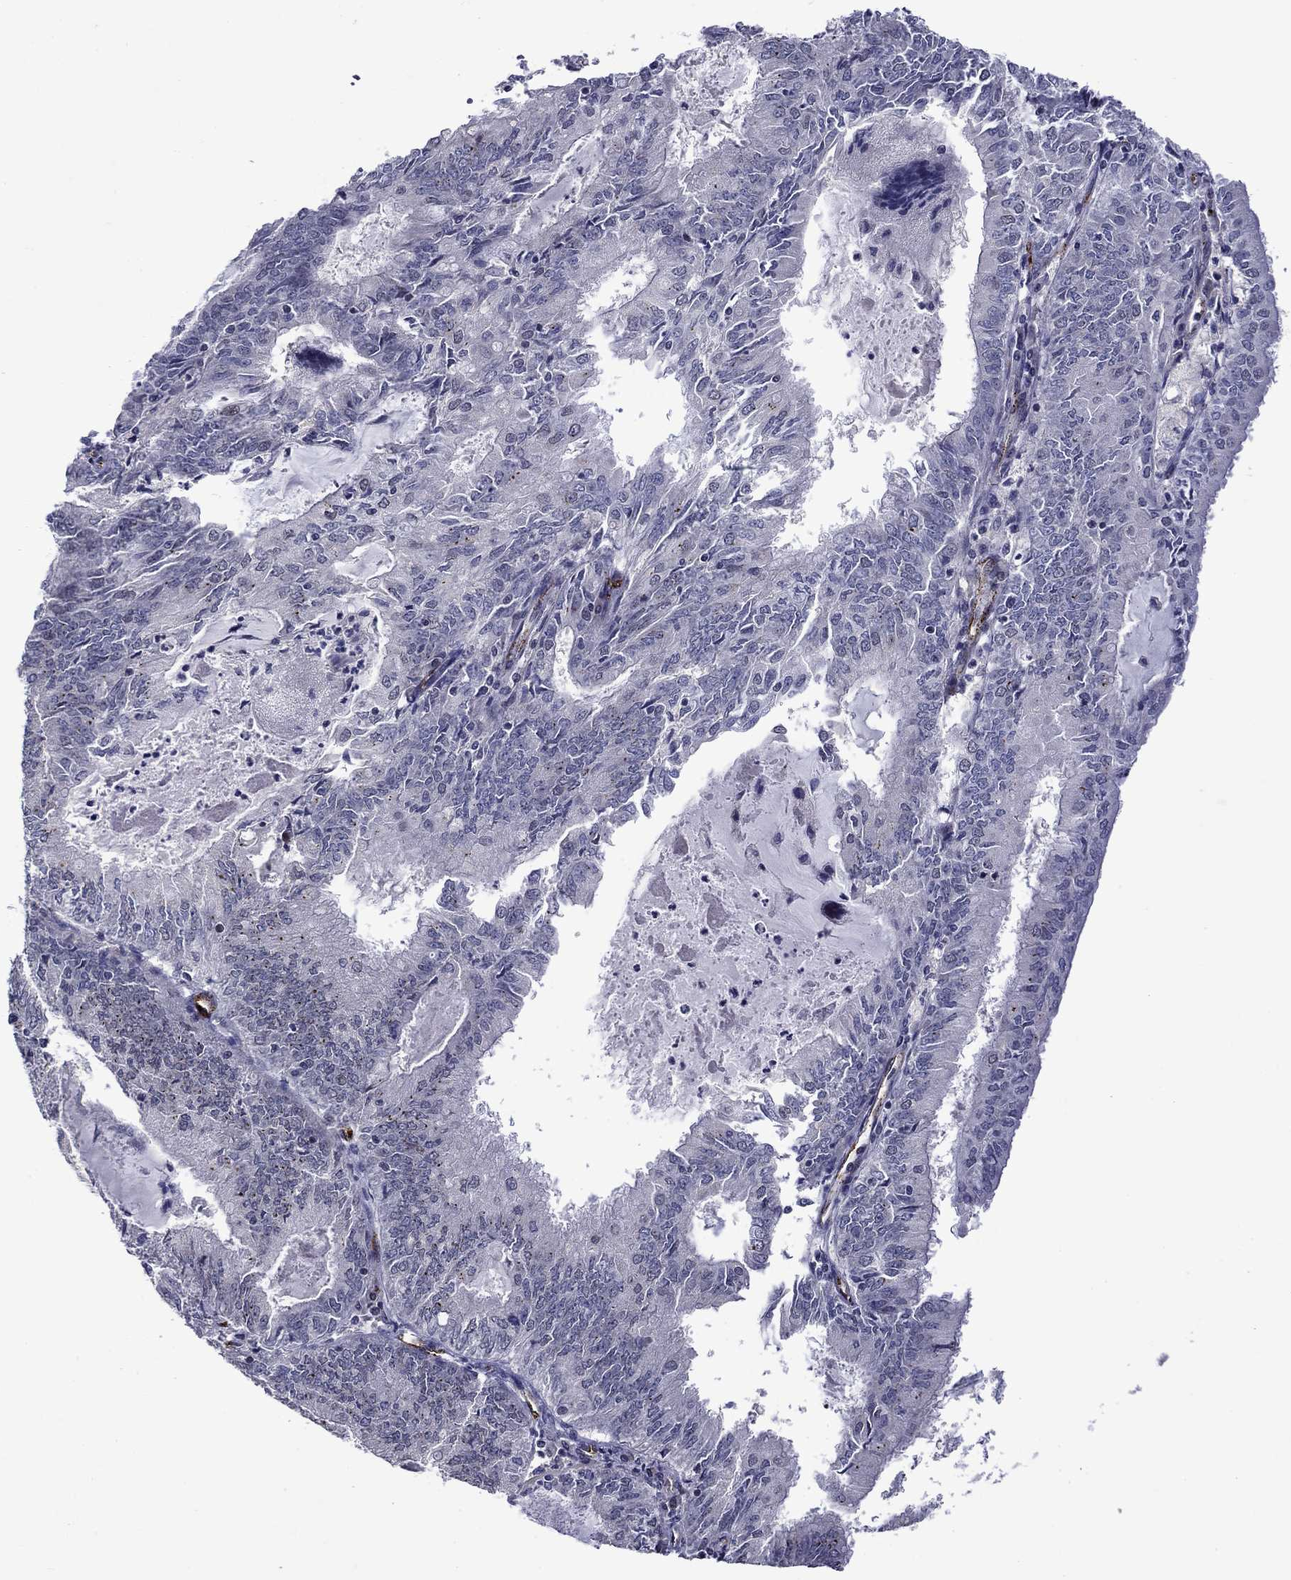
{"staining": {"intensity": "negative", "quantity": "none", "location": "none"}, "tissue": "endometrial cancer", "cell_type": "Tumor cells", "image_type": "cancer", "snomed": [{"axis": "morphology", "description": "Adenocarcinoma, NOS"}, {"axis": "topography", "description": "Endometrium"}], "caption": "This is an immunohistochemistry (IHC) photomicrograph of human adenocarcinoma (endometrial). There is no staining in tumor cells.", "gene": "SLITRK1", "patient": {"sex": "female", "age": 57}}